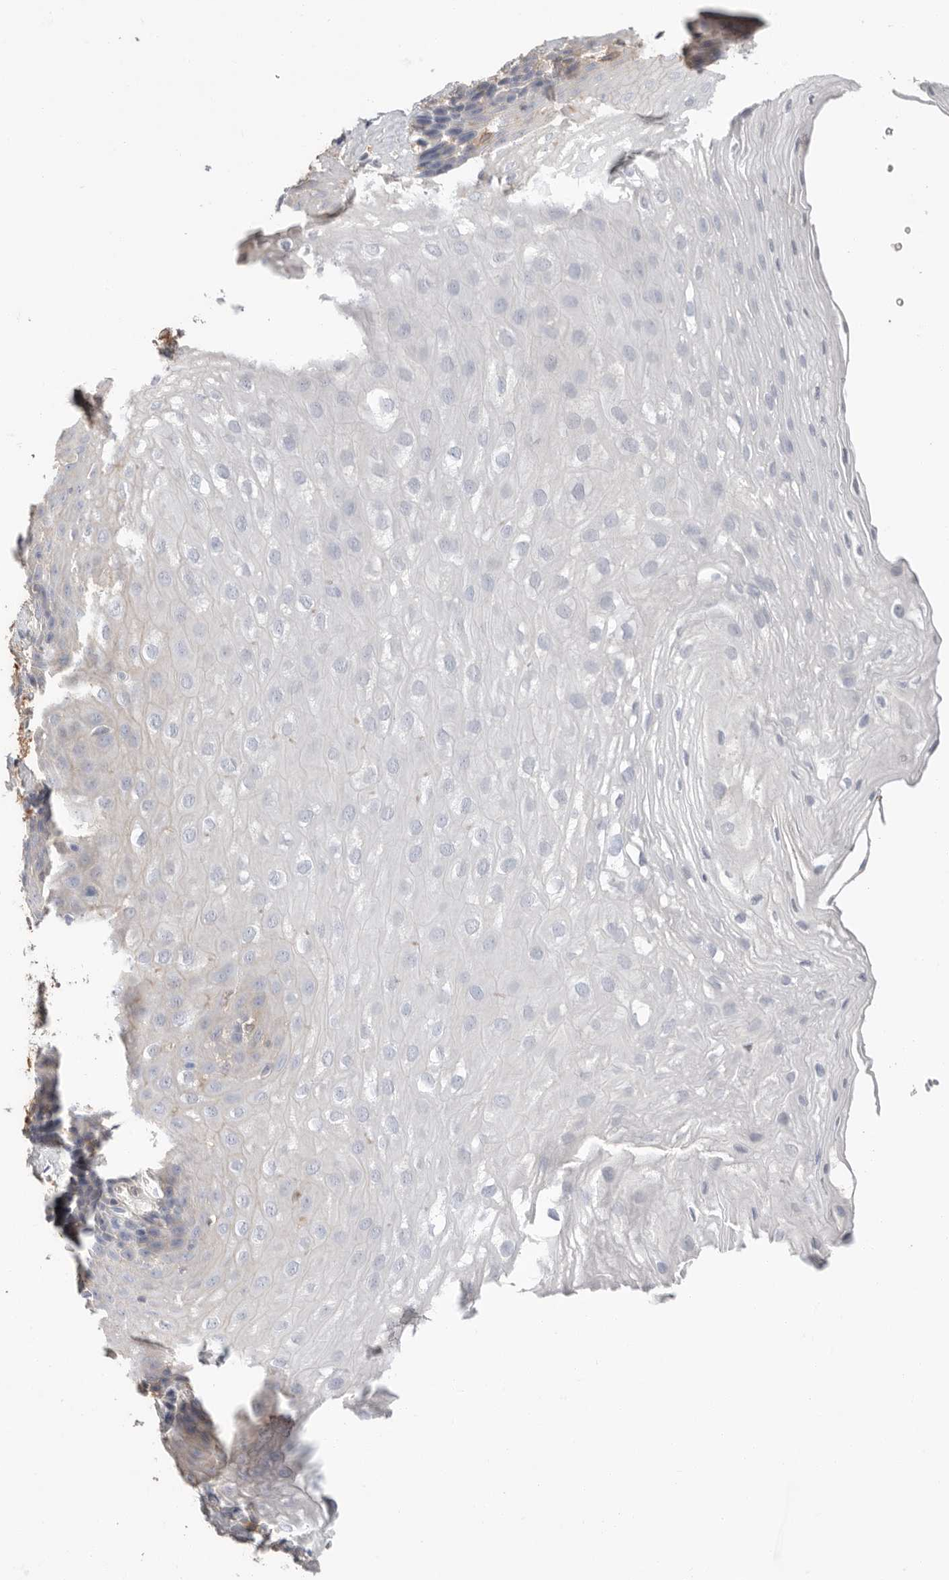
{"staining": {"intensity": "negative", "quantity": "none", "location": "none"}, "tissue": "esophagus", "cell_type": "Squamous epithelial cells", "image_type": "normal", "snomed": [{"axis": "morphology", "description": "Normal tissue, NOS"}, {"axis": "topography", "description": "Esophagus"}], "caption": "DAB immunohistochemical staining of unremarkable esophagus demonstrates no significant positivity in squamous epithelial cells. The staining is performed using DAB brown chromogen with nuclei counter-stained in using hematoxylin.", "gene": "APOA2", "patient": {"sex": "female", "age": 66}}